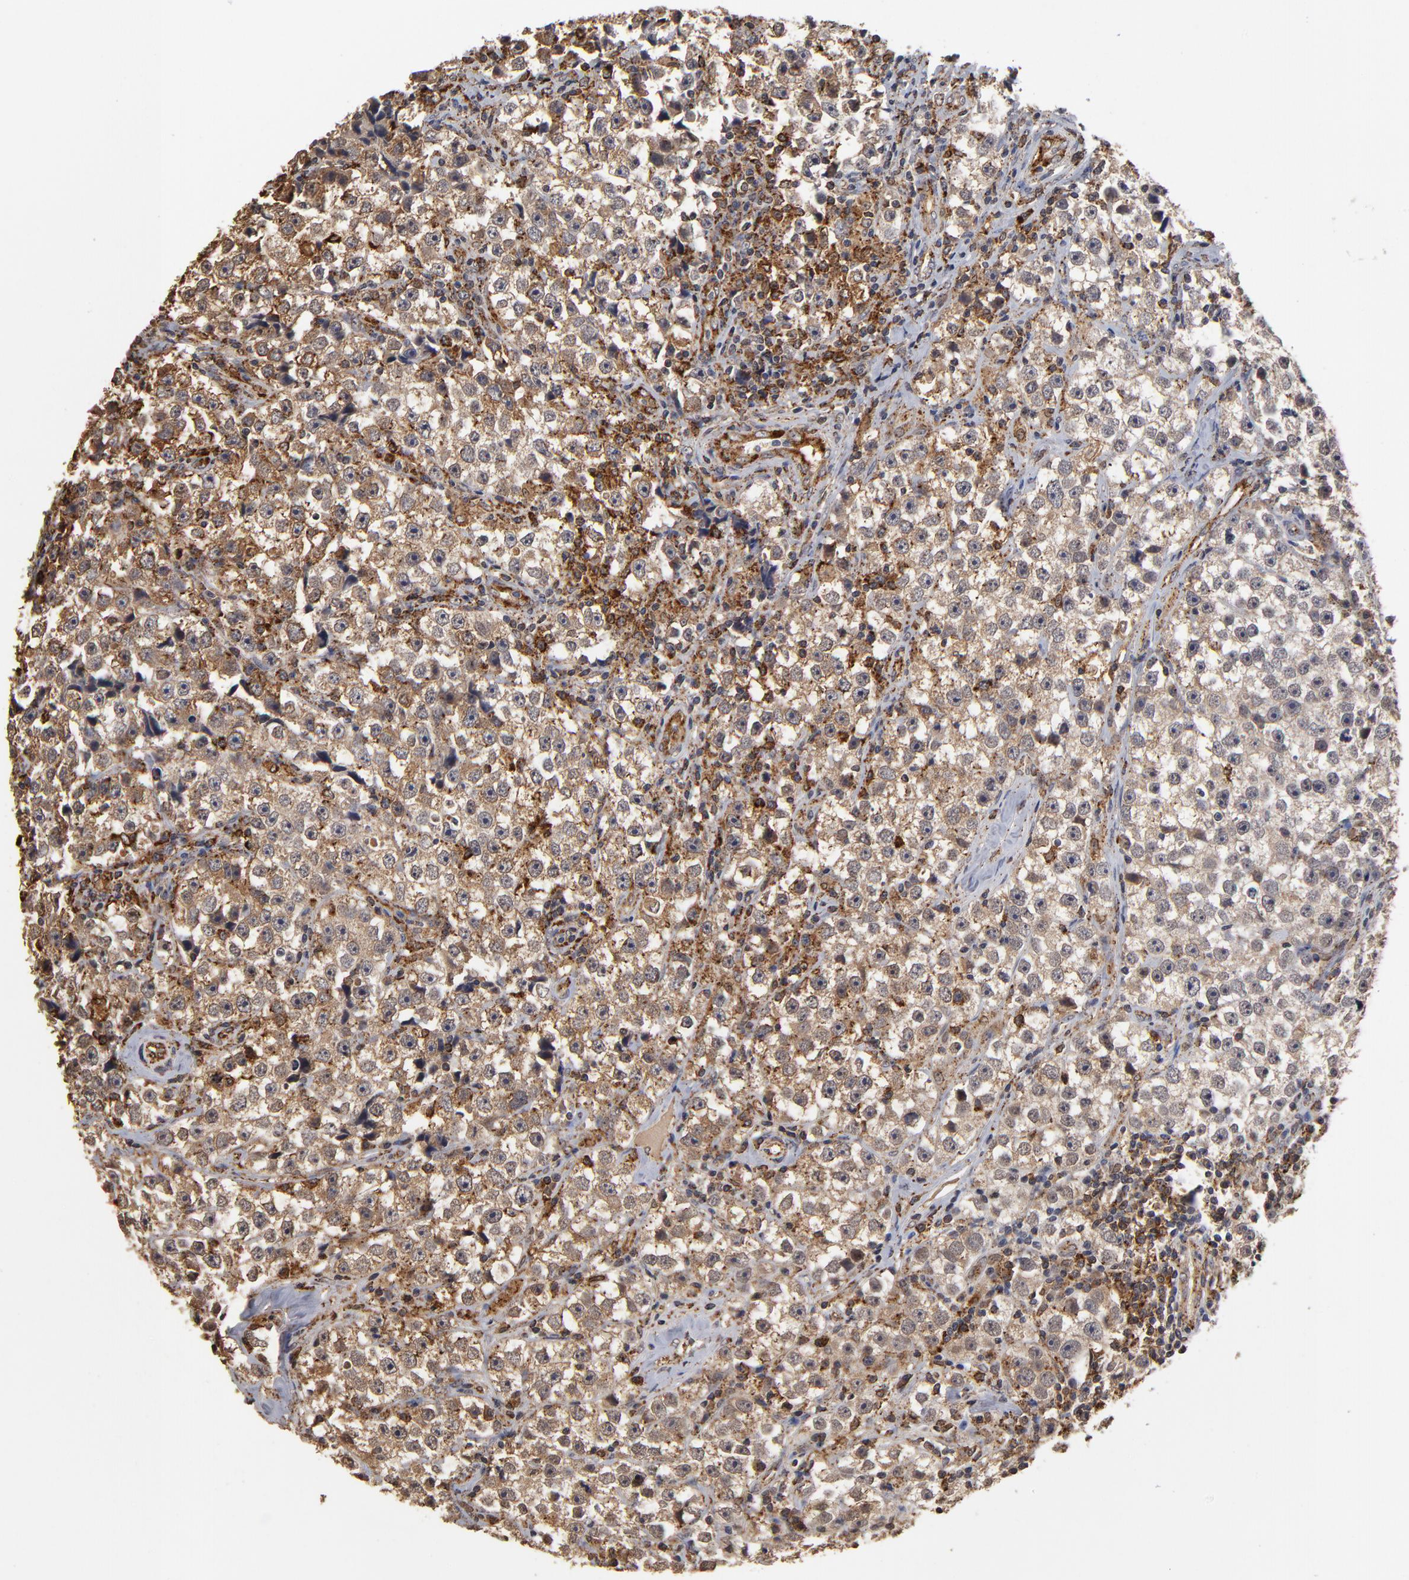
{"staining": {"intensity": "strong", "quantity": "25%-75%", "location": "cytoplasmic/membranous"}, "tissue": "testis cancer", "cell_type": "Tumor cells", "image_type": "cancer", "snomed": [{"axis": "morphology", "description": "Seminoma, NOS"}, {"axis": "topography", "description": "Testis"}], "caption": "Protein staining shows strong cytoplasmic/membranous positivity in about 25%-75% of tumor cells in seminoma (testis). The protein of interest is stained brown, and the nuclei are stained in blue (DAB (3,3'-diaminobenzidine) IHC with brightfield microscopy, high magnification).", "gene": "ASB8", "patient": {"sex": "male", "age": 32}}